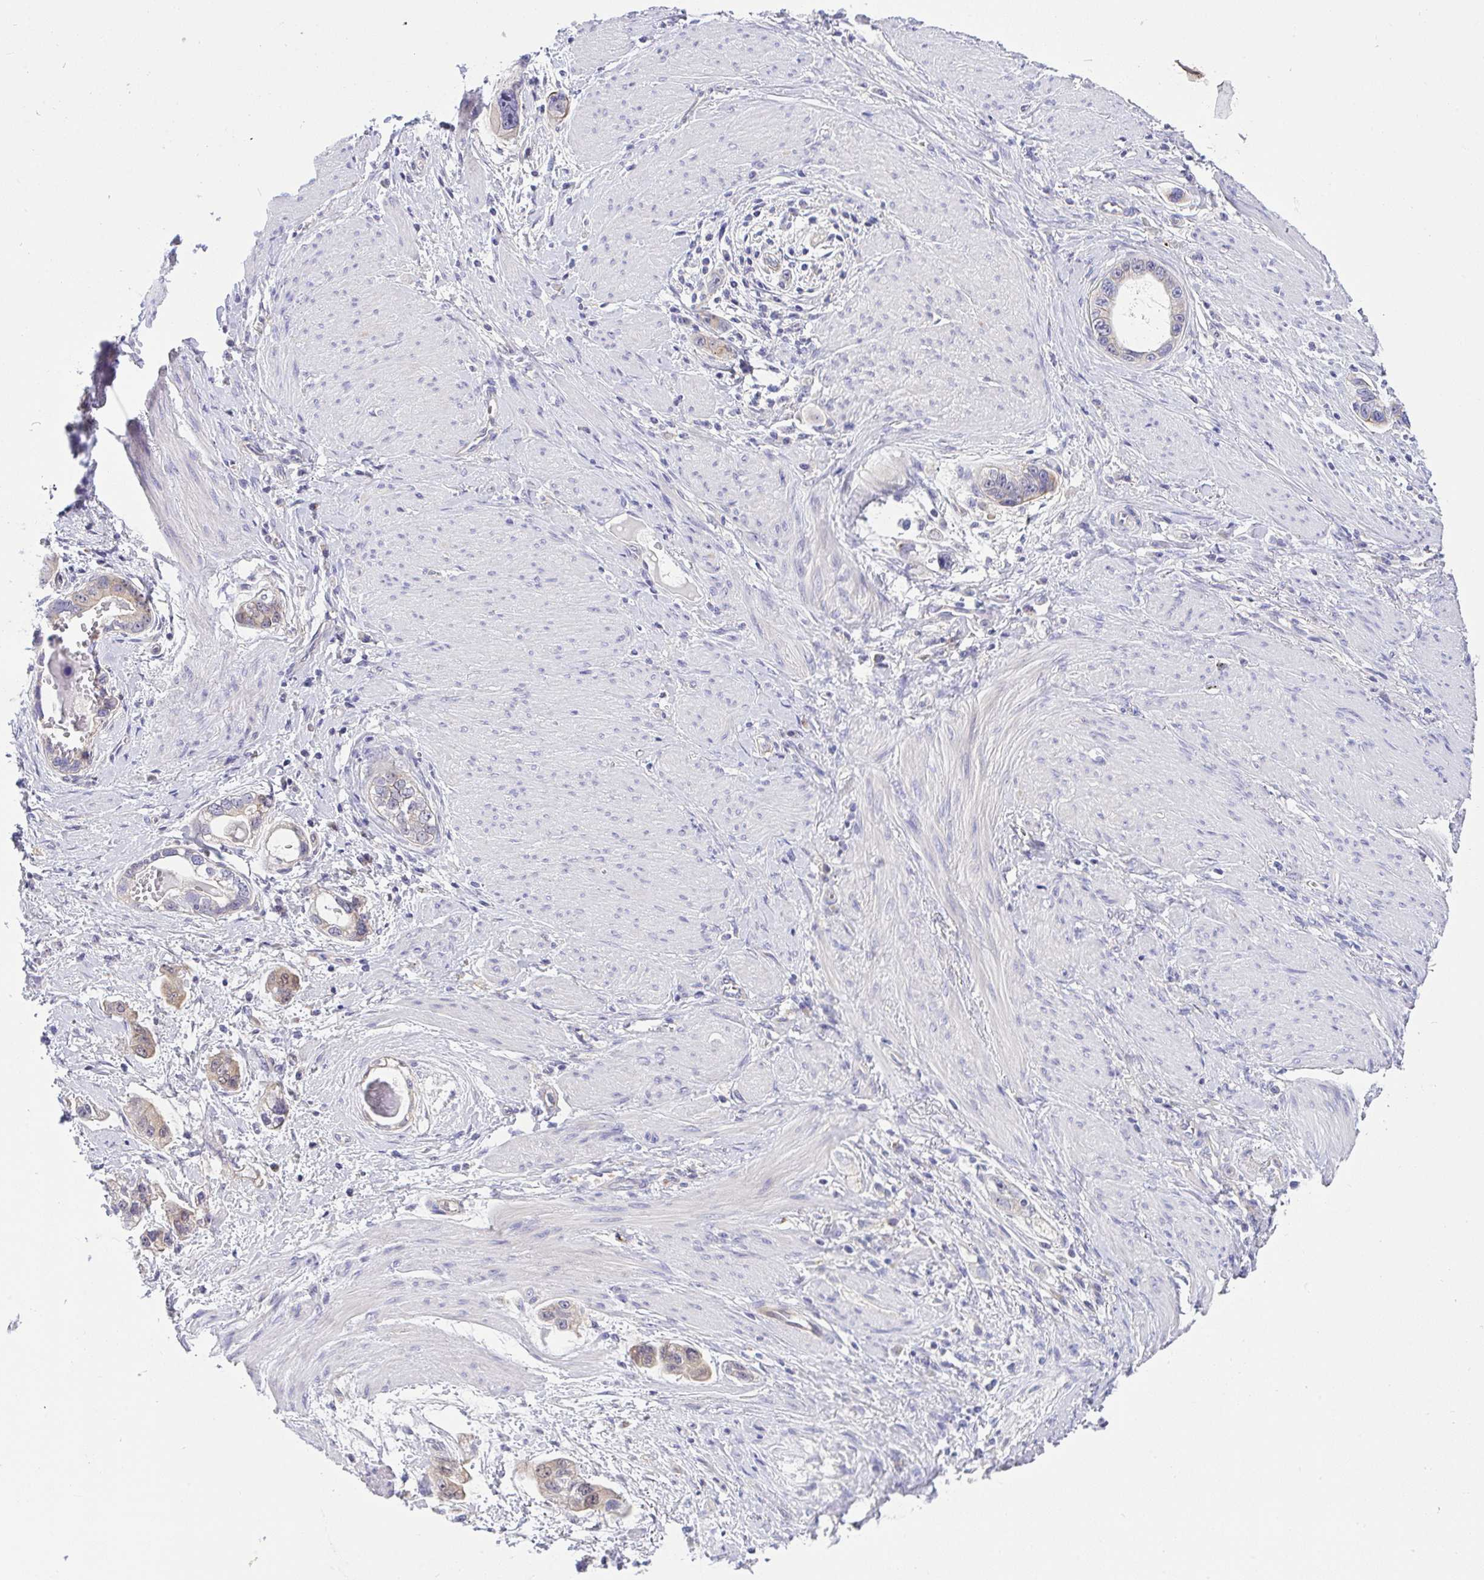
{"staining": {"intensity": "weak", "quantity": "25%-75%", "location": "cytoplasmic/membranous,nuclear"}, "tissue": "stomach cancer", "cell_type": "Tumor cells", "image_type": "cancer", "snomed": [{"axis": "morphology", "description": "Adenocarcinoma, NOS"}, {"axis": "topography", "description": "Stomach, lower"}], "caption": "This micrograph exhibits immunohistochemistry staining of stomach cancer (adenocarcinoma), with low weak cytoplasmic/membranous and nuclear expression in approximately 25%-75% of tumor cells.", "gene": "HOXD12", "patient": {"sex": "female", "age": 93}}